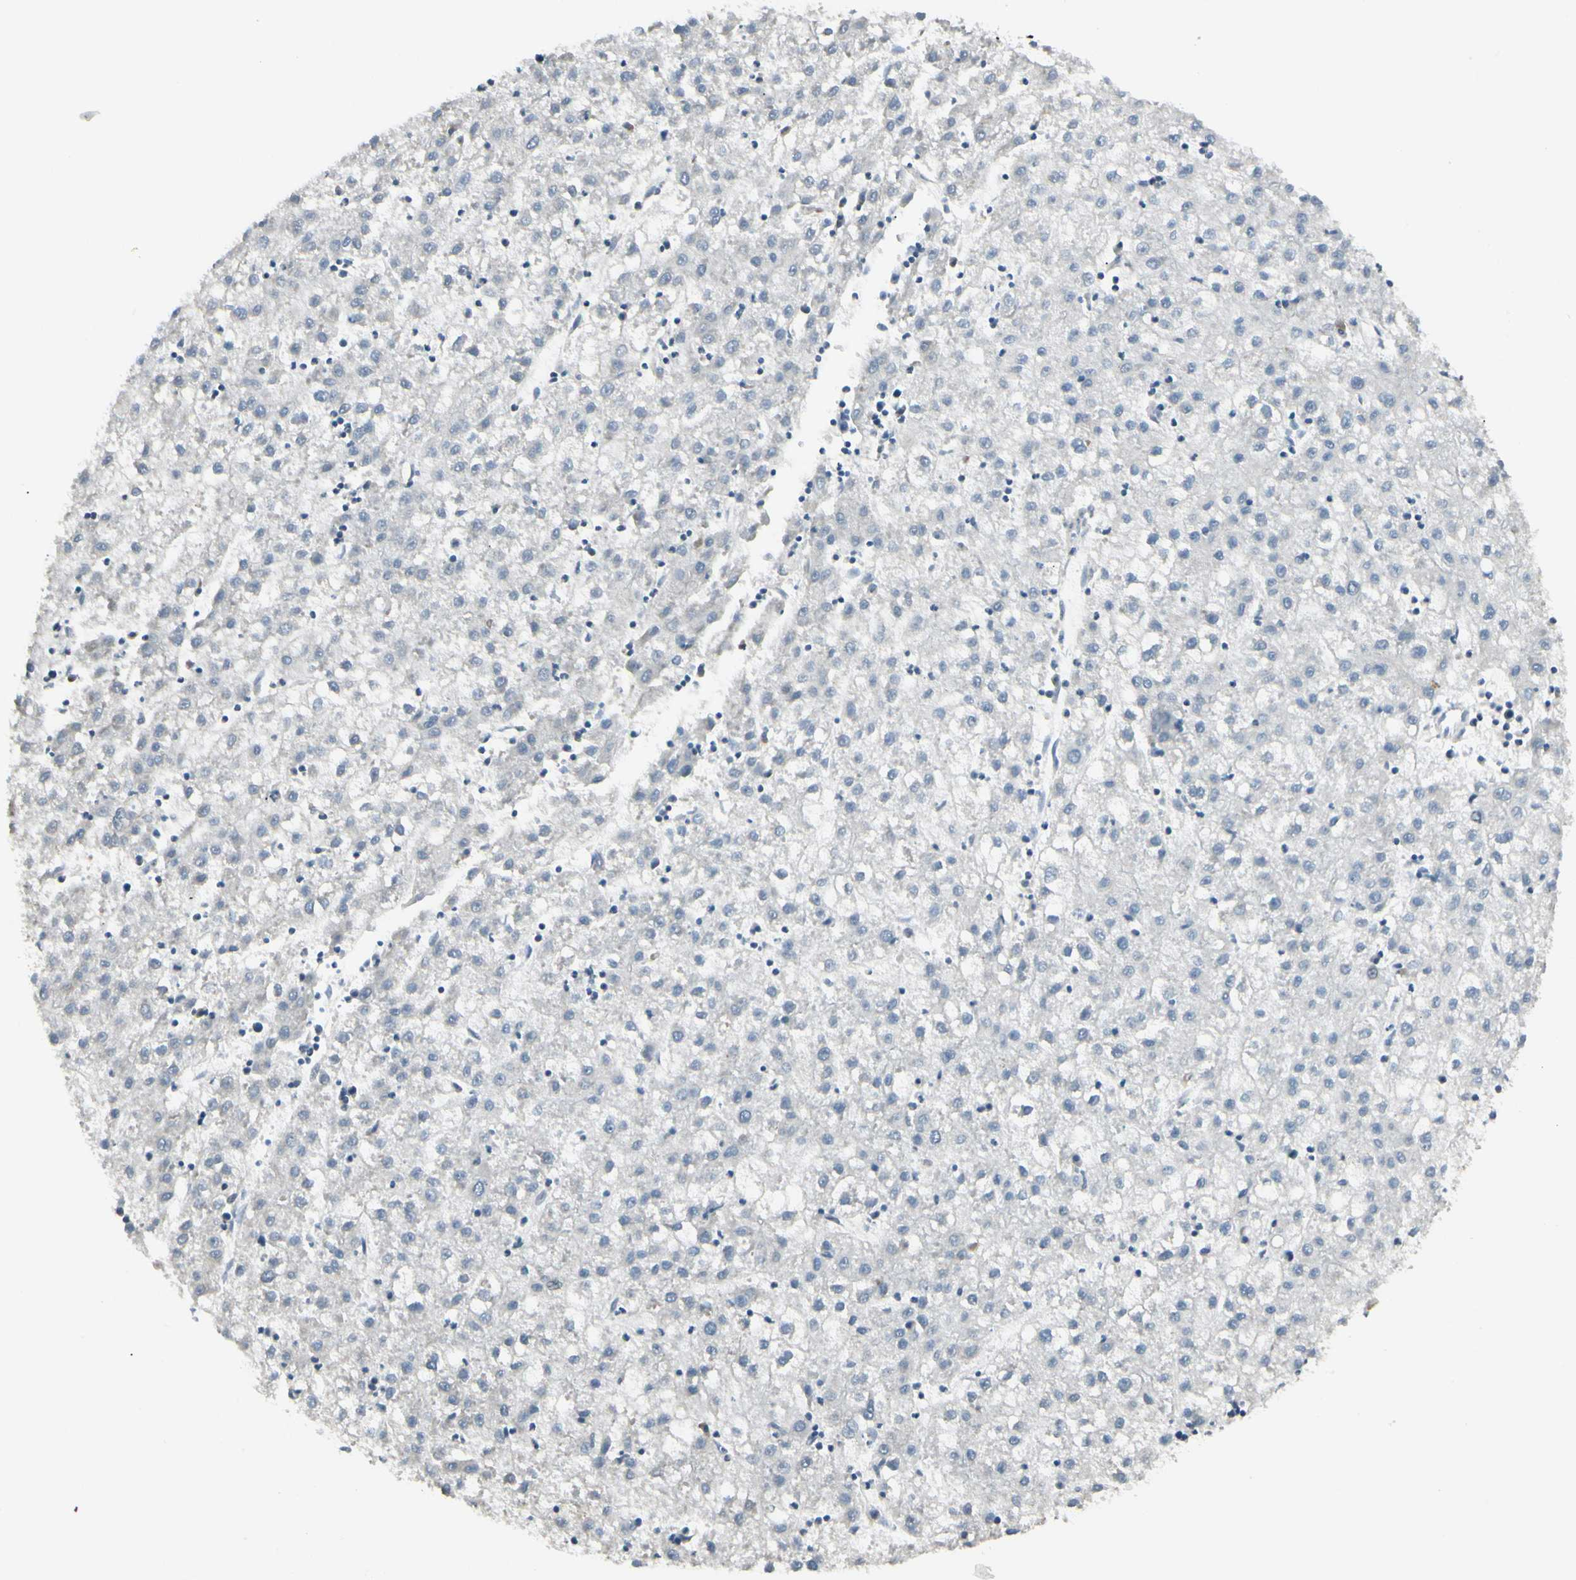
{"staining": {"intensity": "negative", "quantity": "none", "location": "none"}, "tissue": "liver cancer", "cell_type": "Tumor cells", "image_type": "cancer", "snomed": [{"axis": "morphology", "description": "Carcinoma, Hepatocellular, NOS"}, {"axis": "topography", "description": "Liver"}], "caption": "A high-resolution photomicrograph shows IHC staining of liver cancer (hepatocellular carcinoma), which demonstrates no significant expression in tumor cells.", "gene": "P4HA3", "patient": {"sex": "male", "age": 72}}